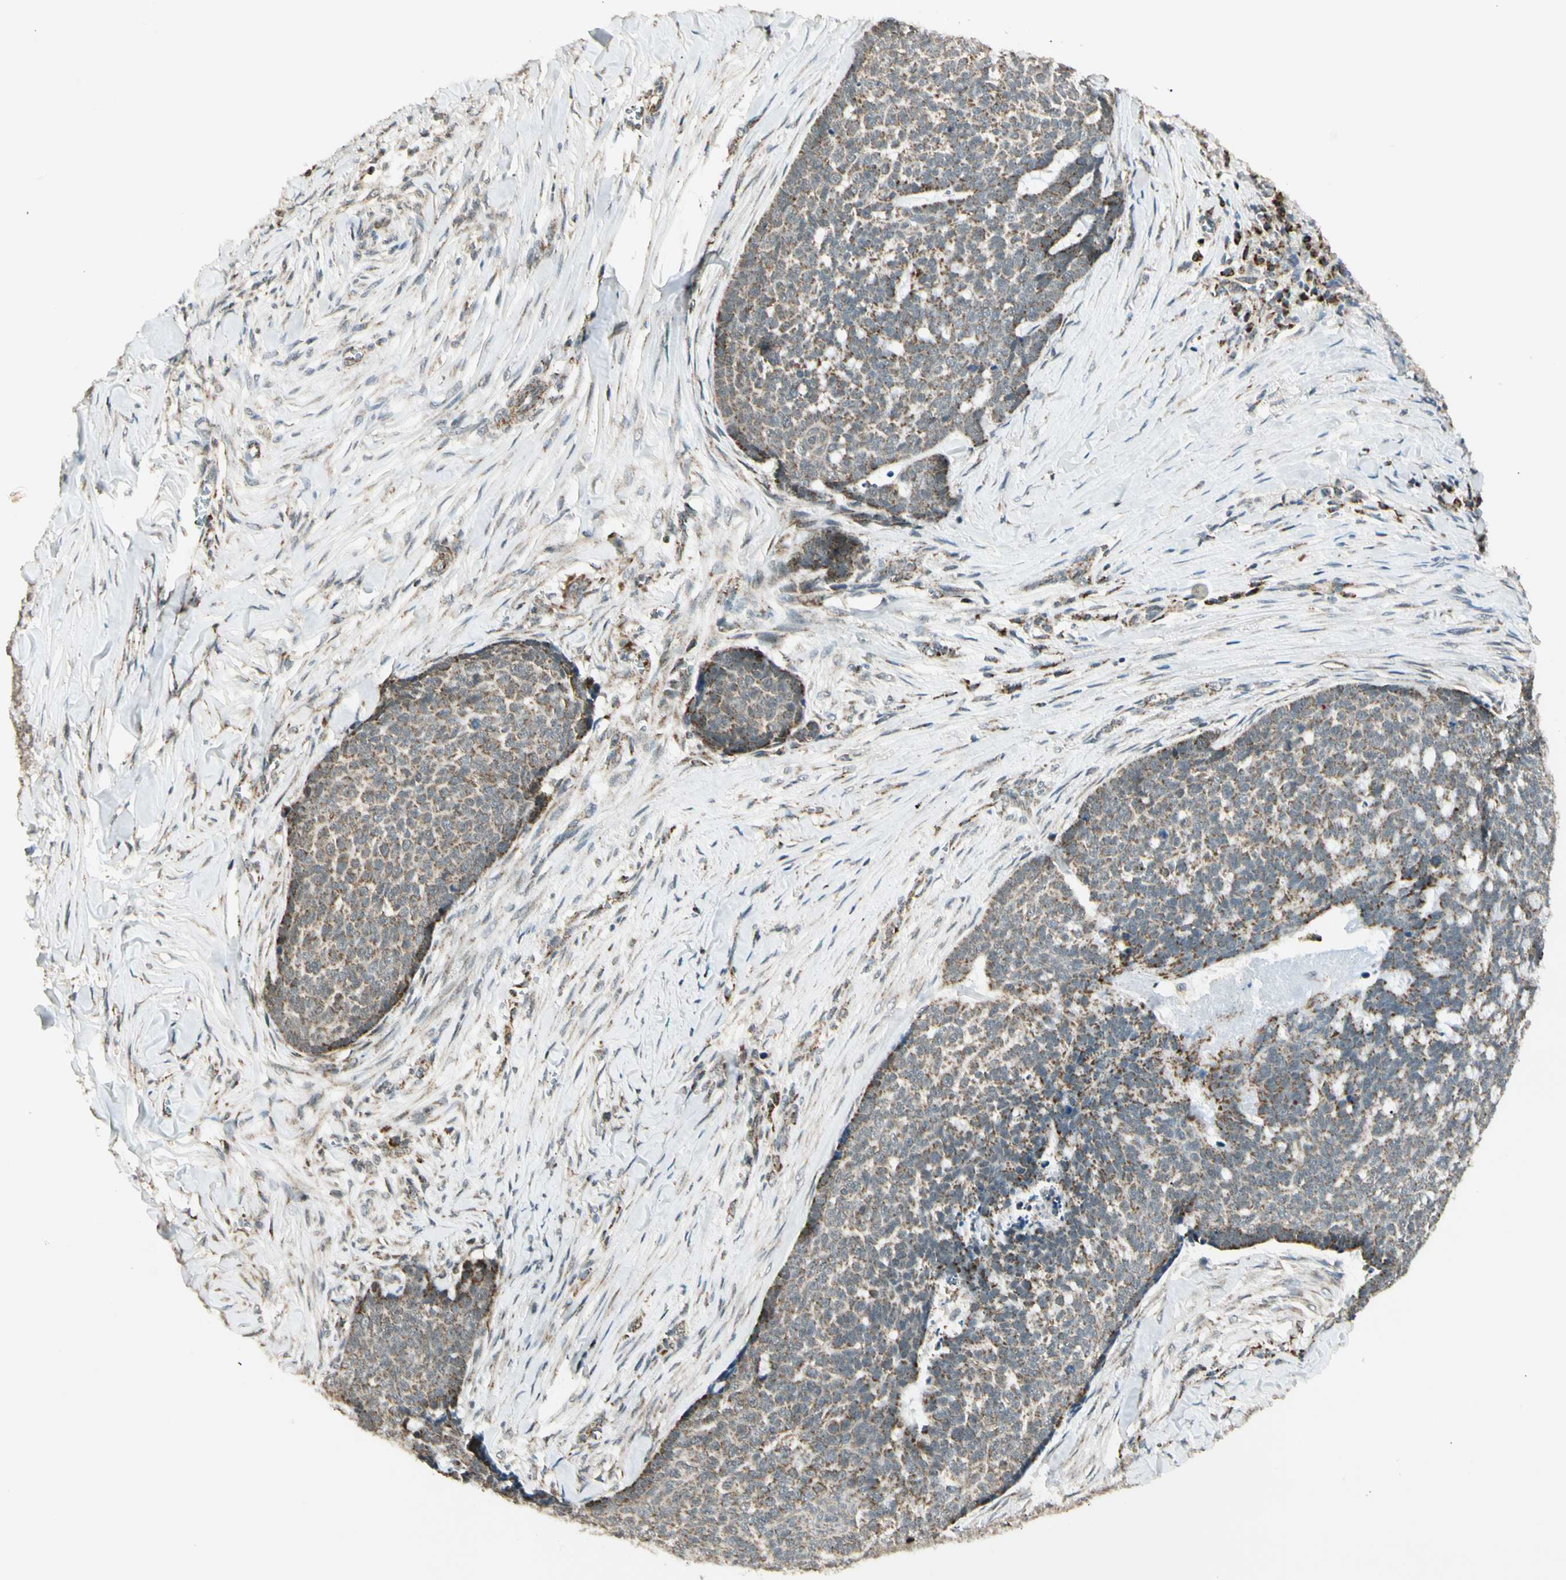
{"staining": {"intensity": "moderate", "quantity": "25%-75%", "location": "cytoplasmic/membranous"}, "tissue": "skin cancer", "cell_type": "Tumor cells", "image_type": "cancer", "snomed": [{"axis": "morphology", "description": "Basal cell carcinoma"}, {"axis": "topography", "description": "Skin"}], "caption": "Tumor cells show medium levels of moderate cytoplasmic/membranous positivity in approximately 25%-75% of cells in skin basal cell carcinoma.", "gene": "KHDC4", "patient": {"sex": "male", "age": 84}}